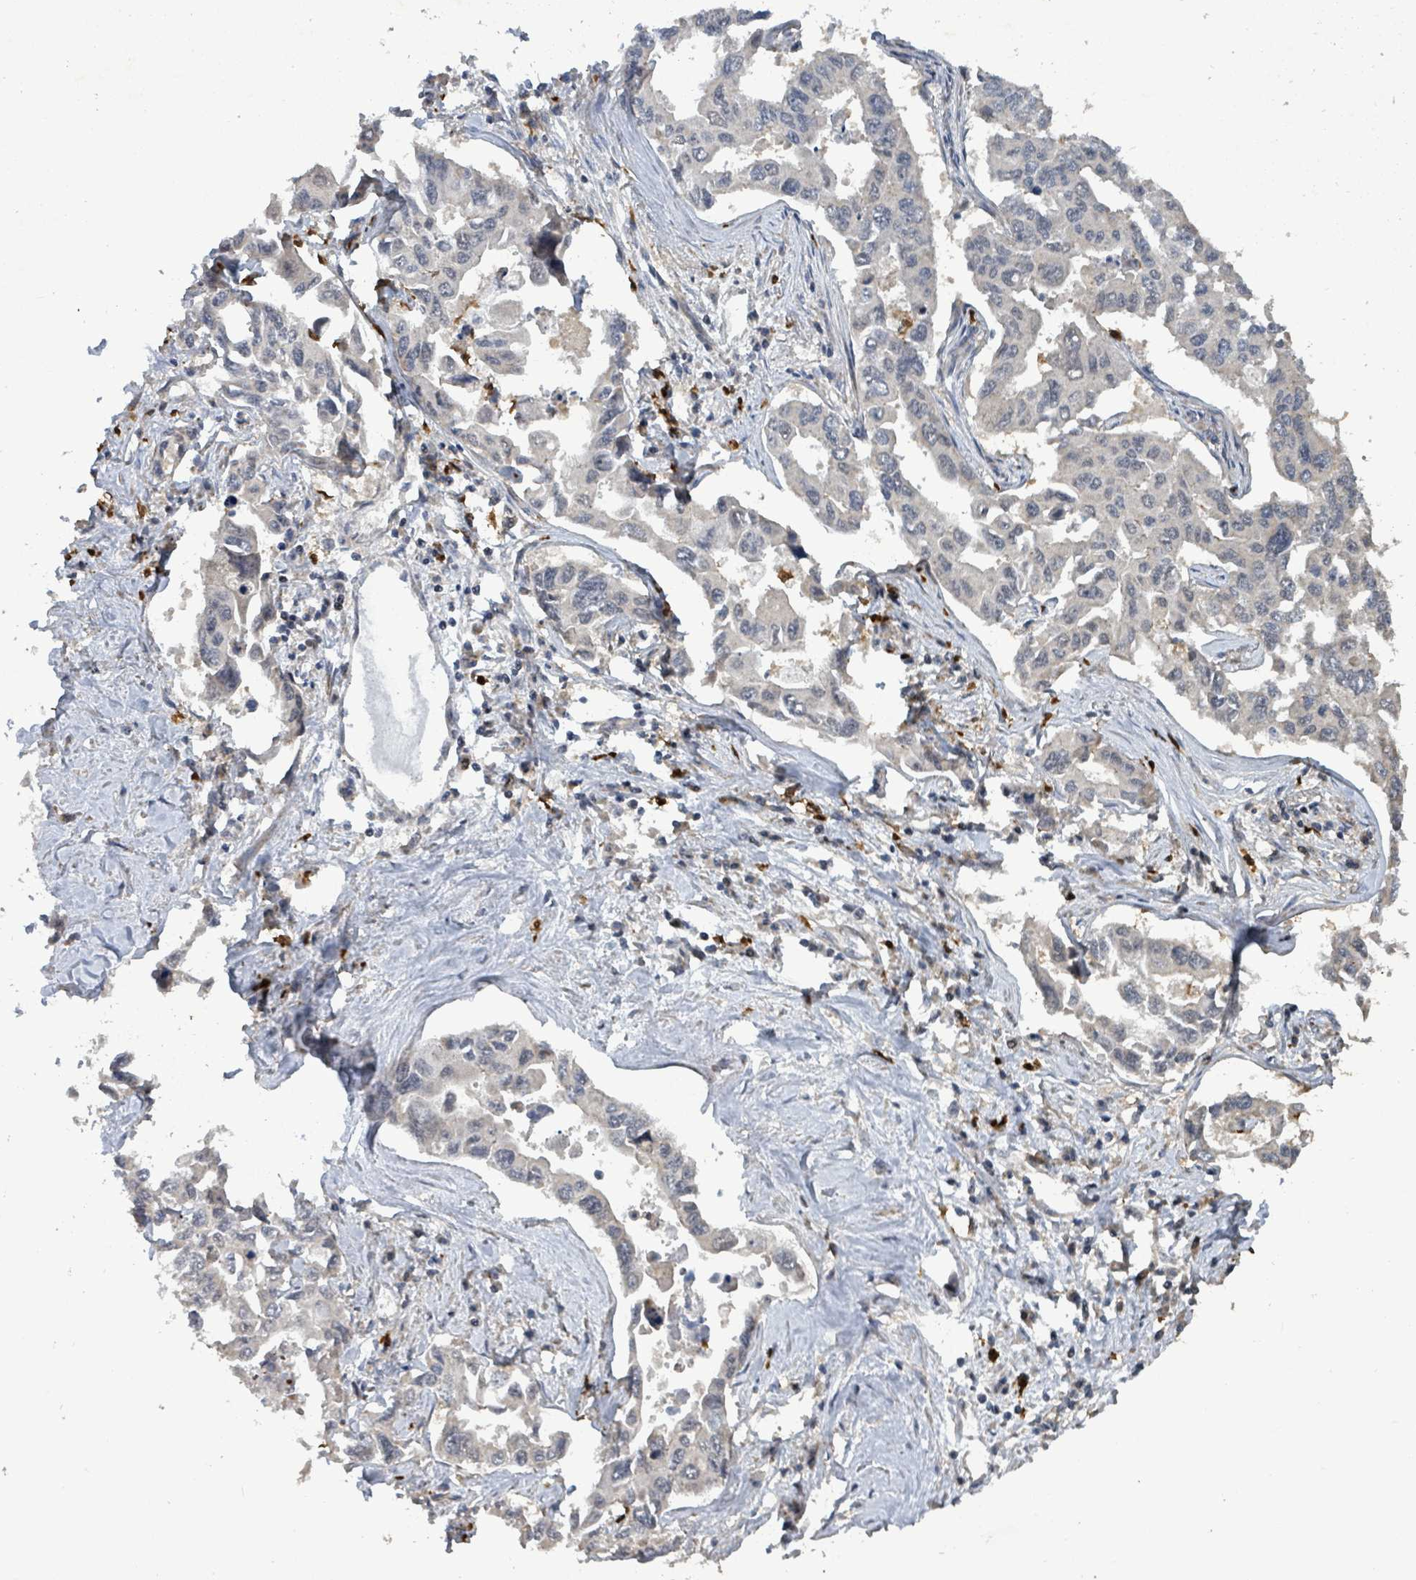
{"staining": {"intensity": "negative", "quantity": "none", "location": "none"}, "tissue": "lung cancer", "cell_type": "Tumor cells", "image_type": "cancer", "snomed": [{"axis": "morphology", "description": "Adenocarcinoma, NOS"}, {"axis": "topography", "description": "Lung"}], "caption": "A histopathology image of lung adenocarcinoma stained for a protein exhibits no brown staining in tumor cells.", "gene": "COQ6", "patient": {"sex": "male", "age": 64}}